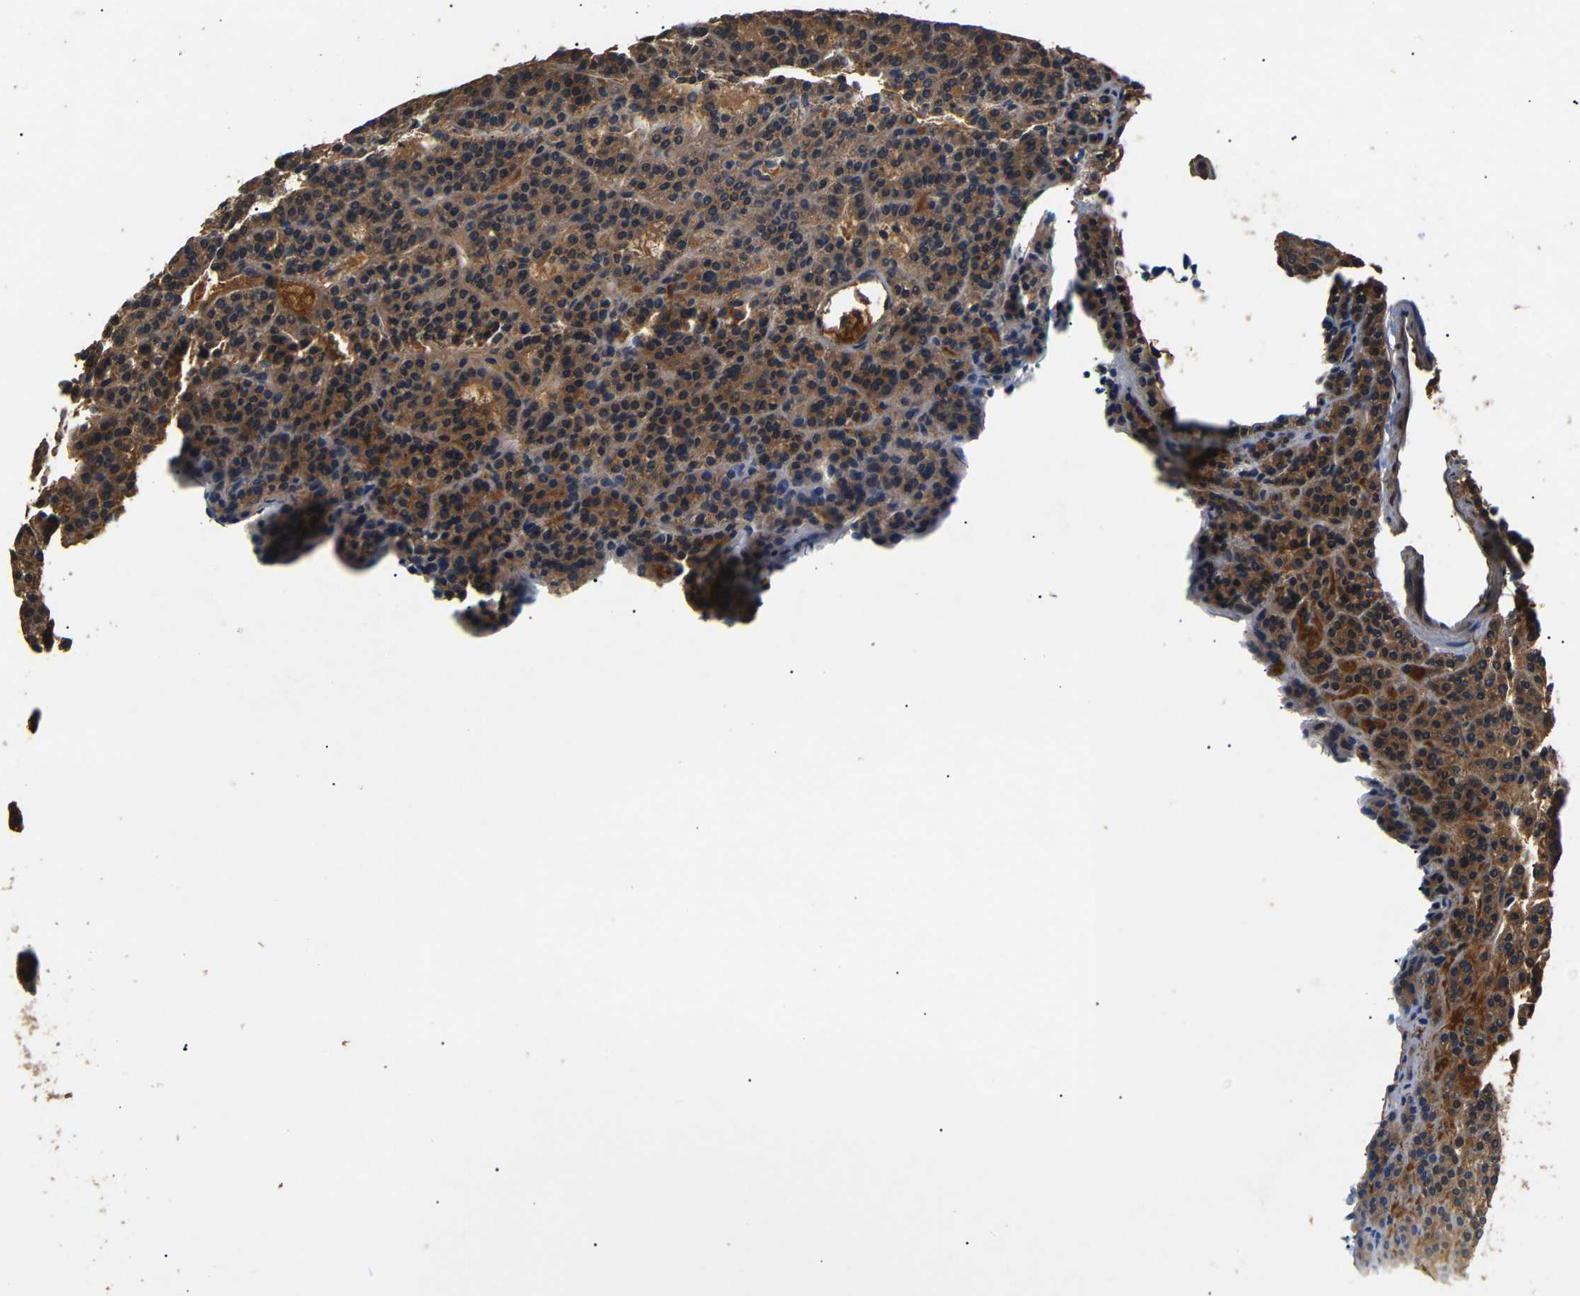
{"staining": {"intensity": "strong", "quantity": ">75%", "location": "cytoplasmic/membranous"}, "tissue": "parathyroid gland", "cell_type": "Glandular cells", "image_type": "normal", "snomed": [{"axis": "morphology", "description": "Normal tissue, NOS"}, {"axis": "morphology", "description": "Adenoma, NOS"}, {"axis": "topography", "description": "Parathyroid gland"}], "caption": "Immunohistochemistry (IHC) (DAB (3,3'-diaminobenzidine)) staining of unremarkable human parathyroid gland displays strong cytoplasmic/membranous protein positivity in about >75% of glandular cells. Nuclei are stained in blue.", "gene": "DDR1", "patient": {"sex": "female", "age": 51}}